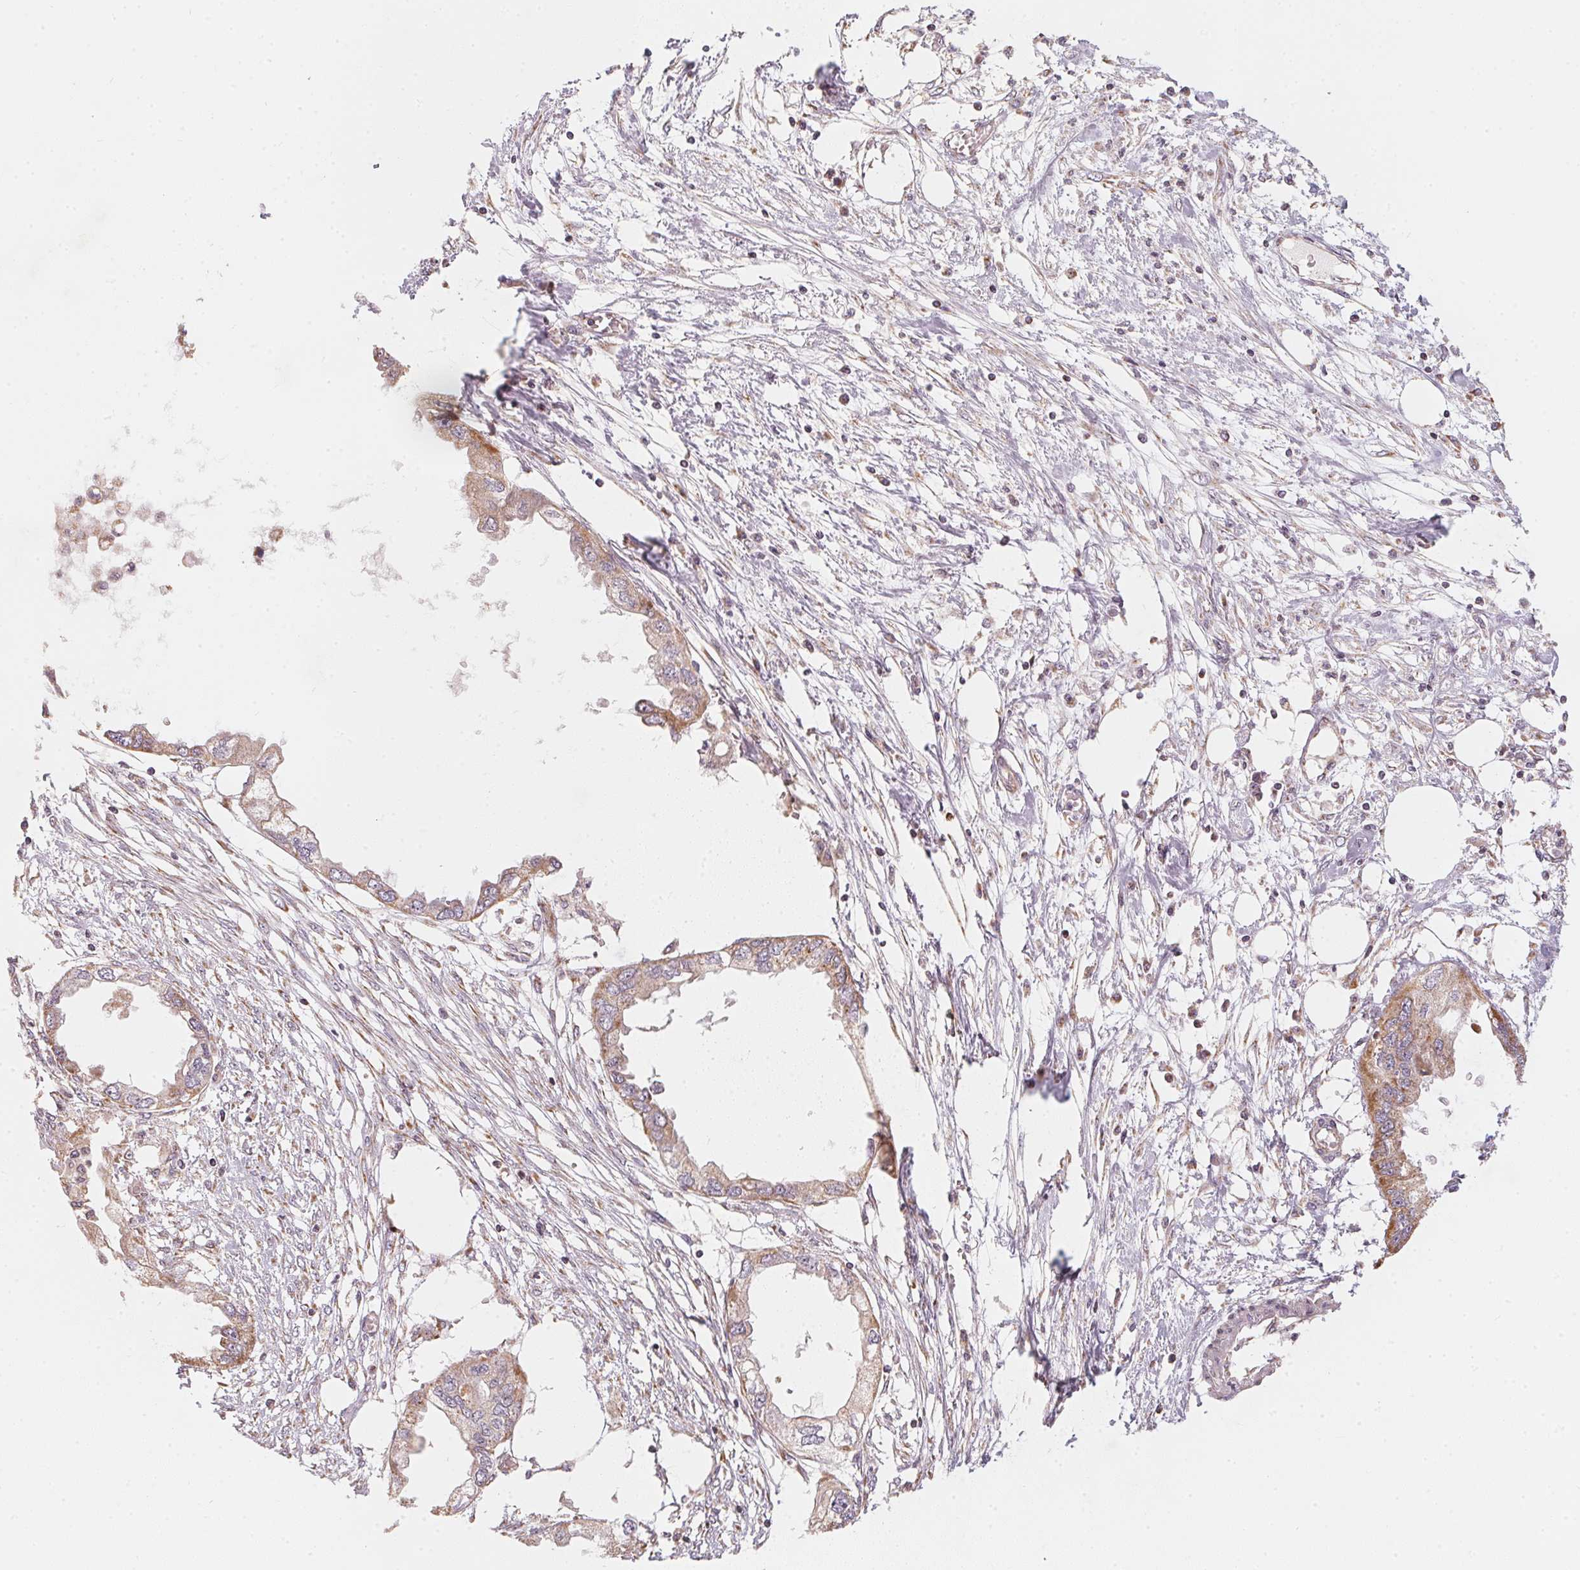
{"staining": {"intensity": "weak", "quantity": ">75%", "location": "cytoplasmic/membranous"}, "tissue": "endometrial cancer", "cell_type": "Tumor cells", "image_type": "cancer", "snomed": [{"axis": "morphology", "description": "Adenocarcinoma, NOS"}, {"axis": "morphology", "description": "Adenocarcinoma, metastatic, NOS"}, {"axis": "topography", "description": "Adipose tissue"}, {"axis": "topography", "description": "Endometrium"}], "caption": "Weak cytoplasmic/membranous expression is seen in approximately >75% of tumor cells in adenocarcinoma (endometrial). The staining was performed using DAB, with brown indicating positive protein expression. Nuclei are stained blue with hematoxylin.", "gene": "MATCAP1", "patient": {"sex": "female", "age": 67}}